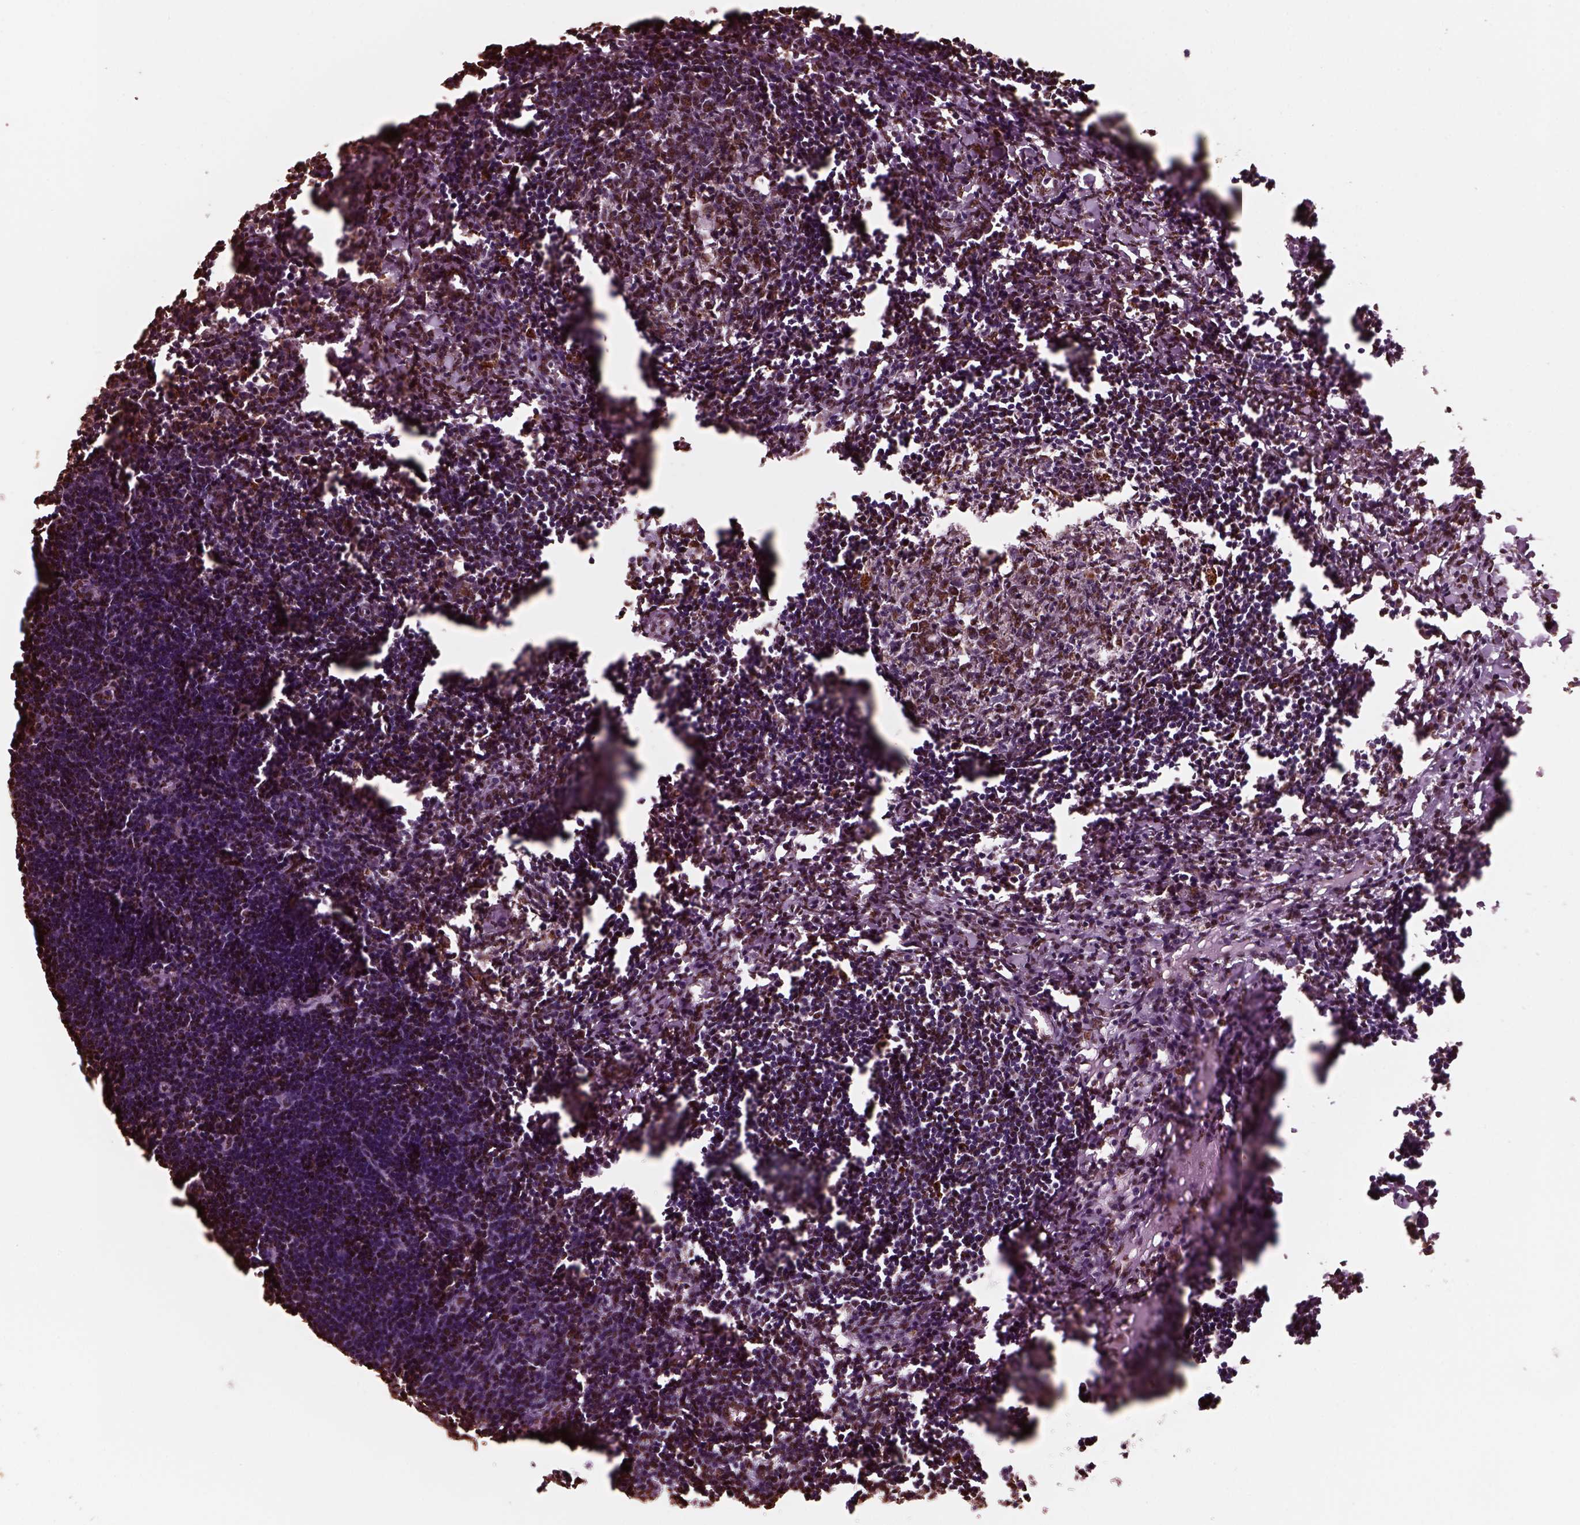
{"staining": {"intensity": "moderate", "quantity": ">75%", "location": "nuclear"}, "tissue": "lymph node", "cell_type": "Germinal center cells", "image_type": "normal", "snomed": [{"axis": "morphology", "description": "Normal tissue, NOS"}, {"axis": "topography", "description": "Lymph node"}], "caption": "Protein expression analysis of unremarkable human lymph node reveals moderate nuclear expression in about >75% of germinal center cells. The protein is shown in brown color, while the nuclei are stained blue.", "gene": "NSD1", "patient": {"sex": "male", "age": 55}}